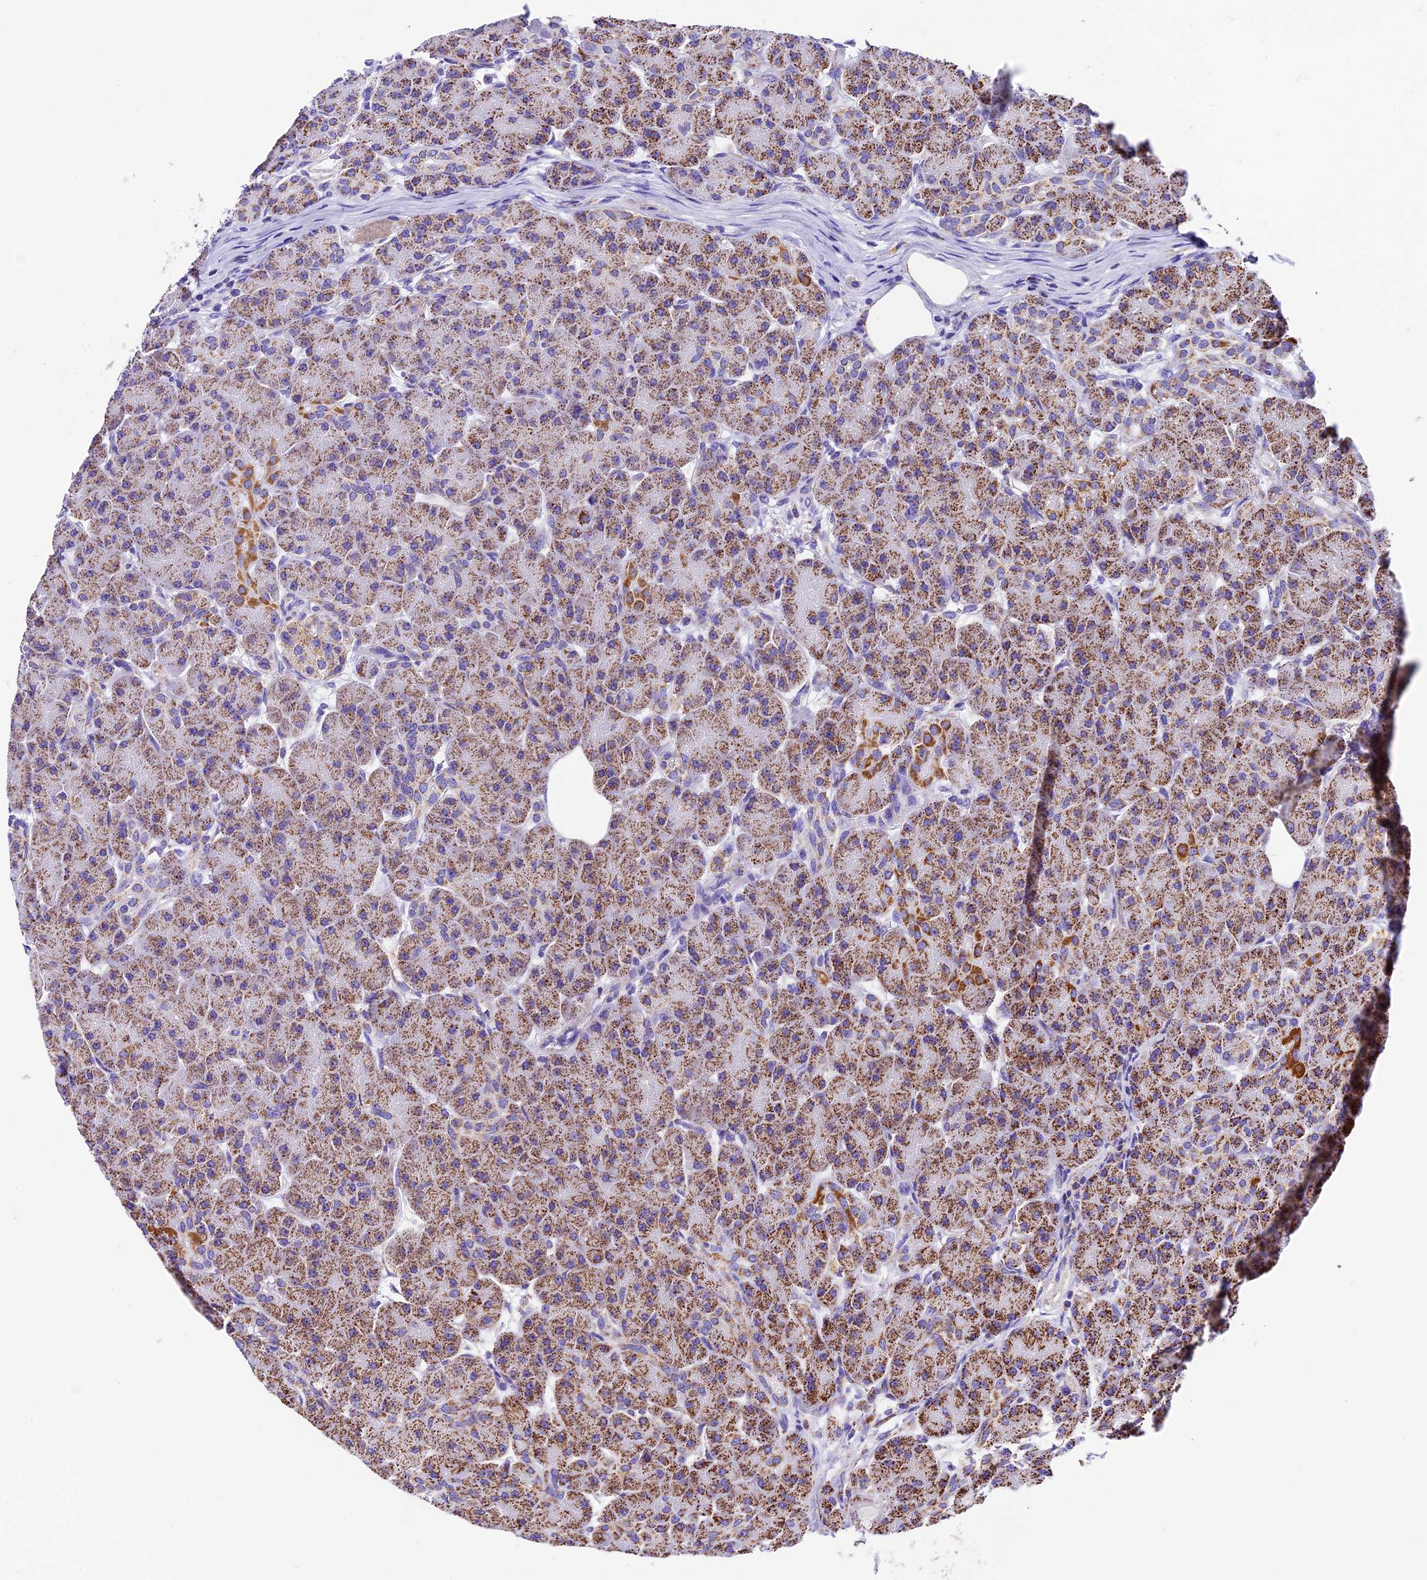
{"staining": {"intensity": "moderate", "quantity": ">75%", "location": "cytoplasmic/membranous"}, "tissue": "pancreas", "cell_type": "Exocrine glandular cells", "image_type": "normal", "snomed": [{"axis": "morphology", "description": "Normal tissue, NOS"}, {"axis": "topography", "description": "Pancreas"}], "caption": "Human pancreas stained with a brown dye shows moderate cytoplasmic/membranous positive positivity in approximately >75% of exocrine glandular cells.", "gene": "DCAF5", "patient": {"sex": "male", "age": 63}}